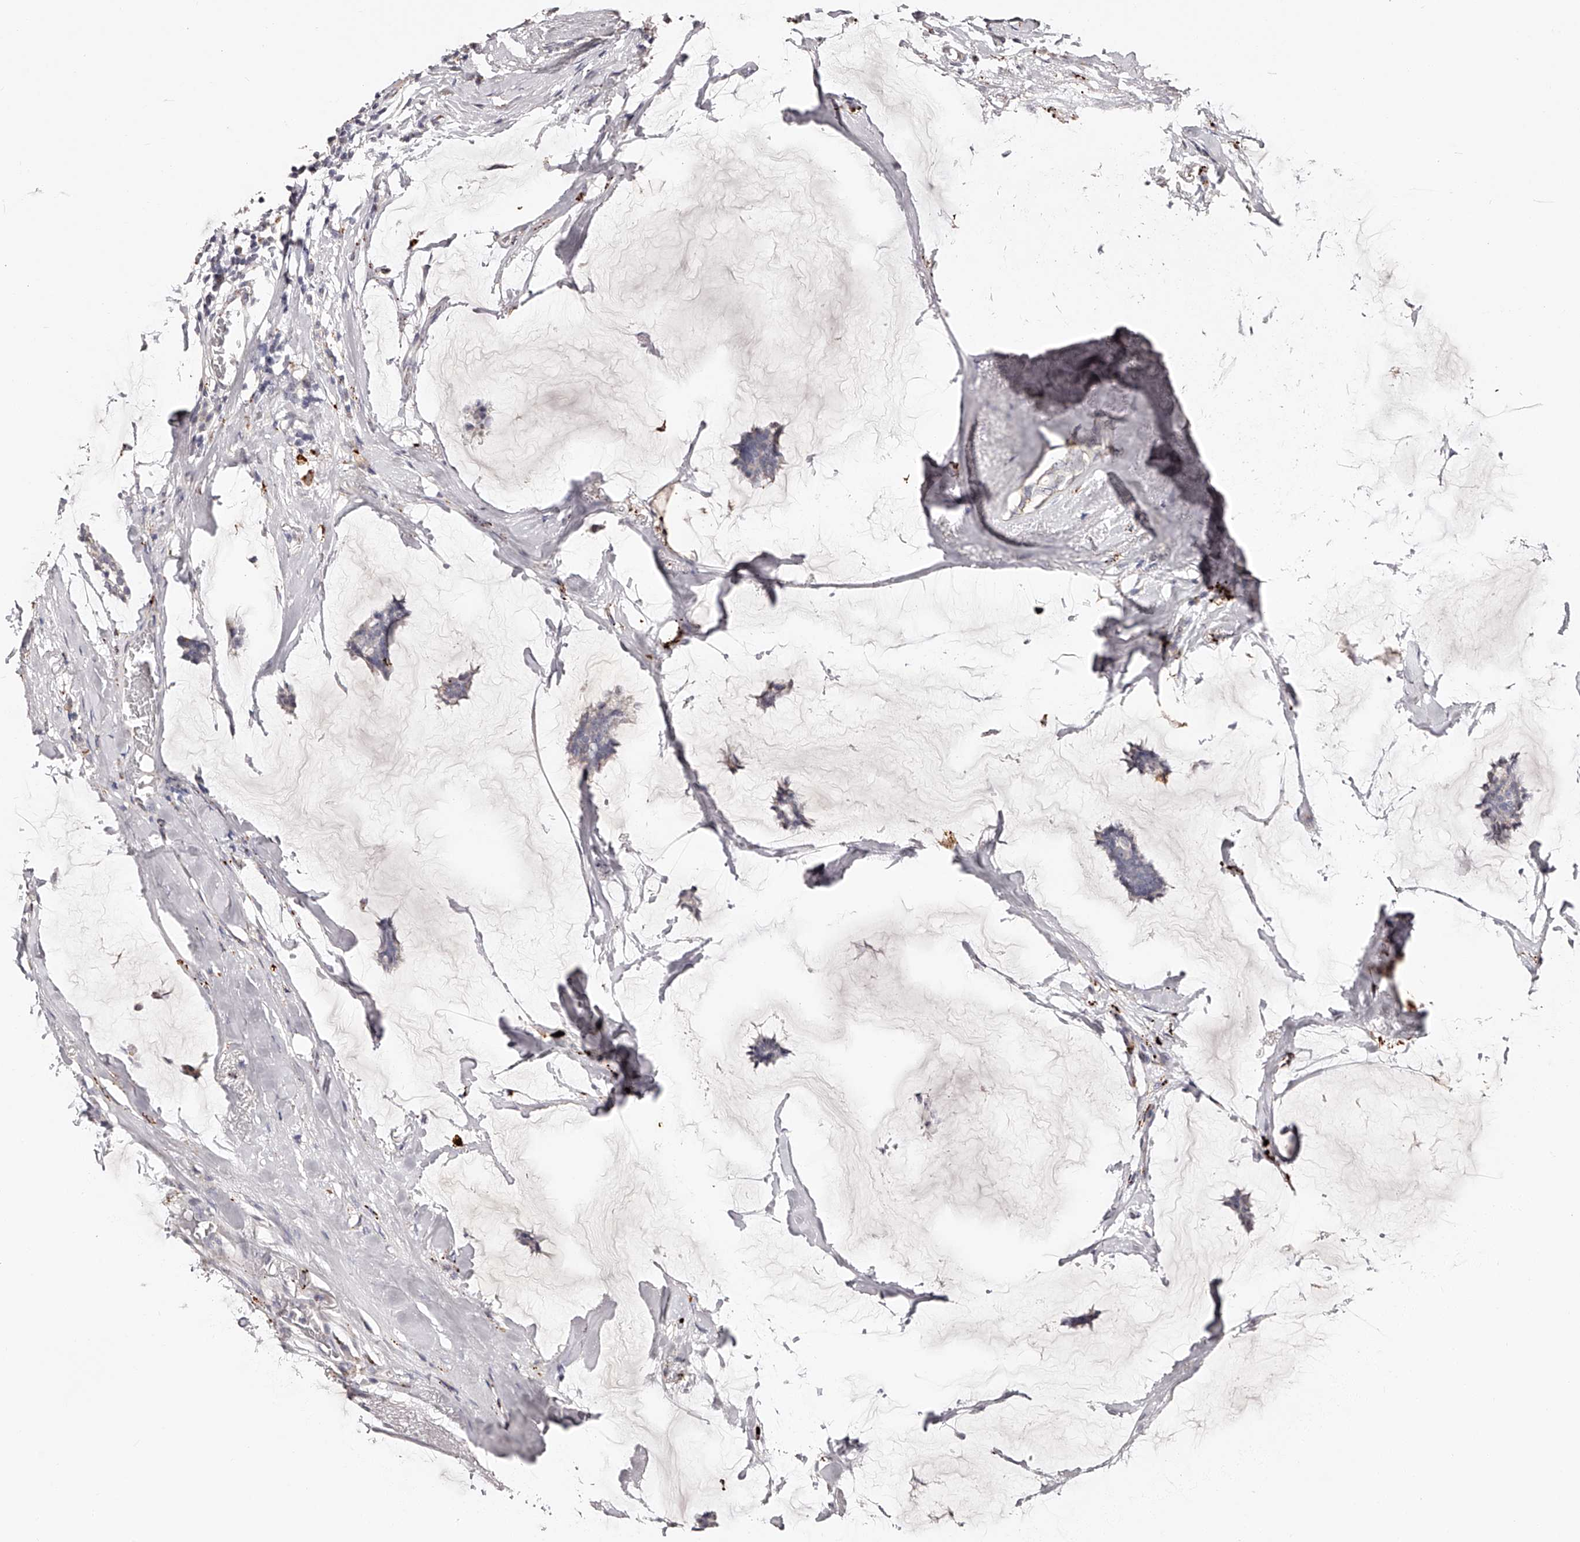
{"staining": {"intensity": "weak", "quantity": "<25%", "location": "cytoplasmic/membranous"}, "tissue": "breast cancer", "cell_type": "Tumor cells", "image_type": "cancer", "snomed": [{"axis": "morphology", "description": "Duct carcinoma"}, {"axis": "topography", "description": "Breast"}], "caption": "DAB immunohistochemical staining of breast intraductal carcinoma demonstrates no significant positivity in tumor cells. (Brightfield microscopy of DAB immunohistochemistry (IHC) at high magnification).", "gene": "SLC35D3", "patient": {"sex": "female", "age": 93}}